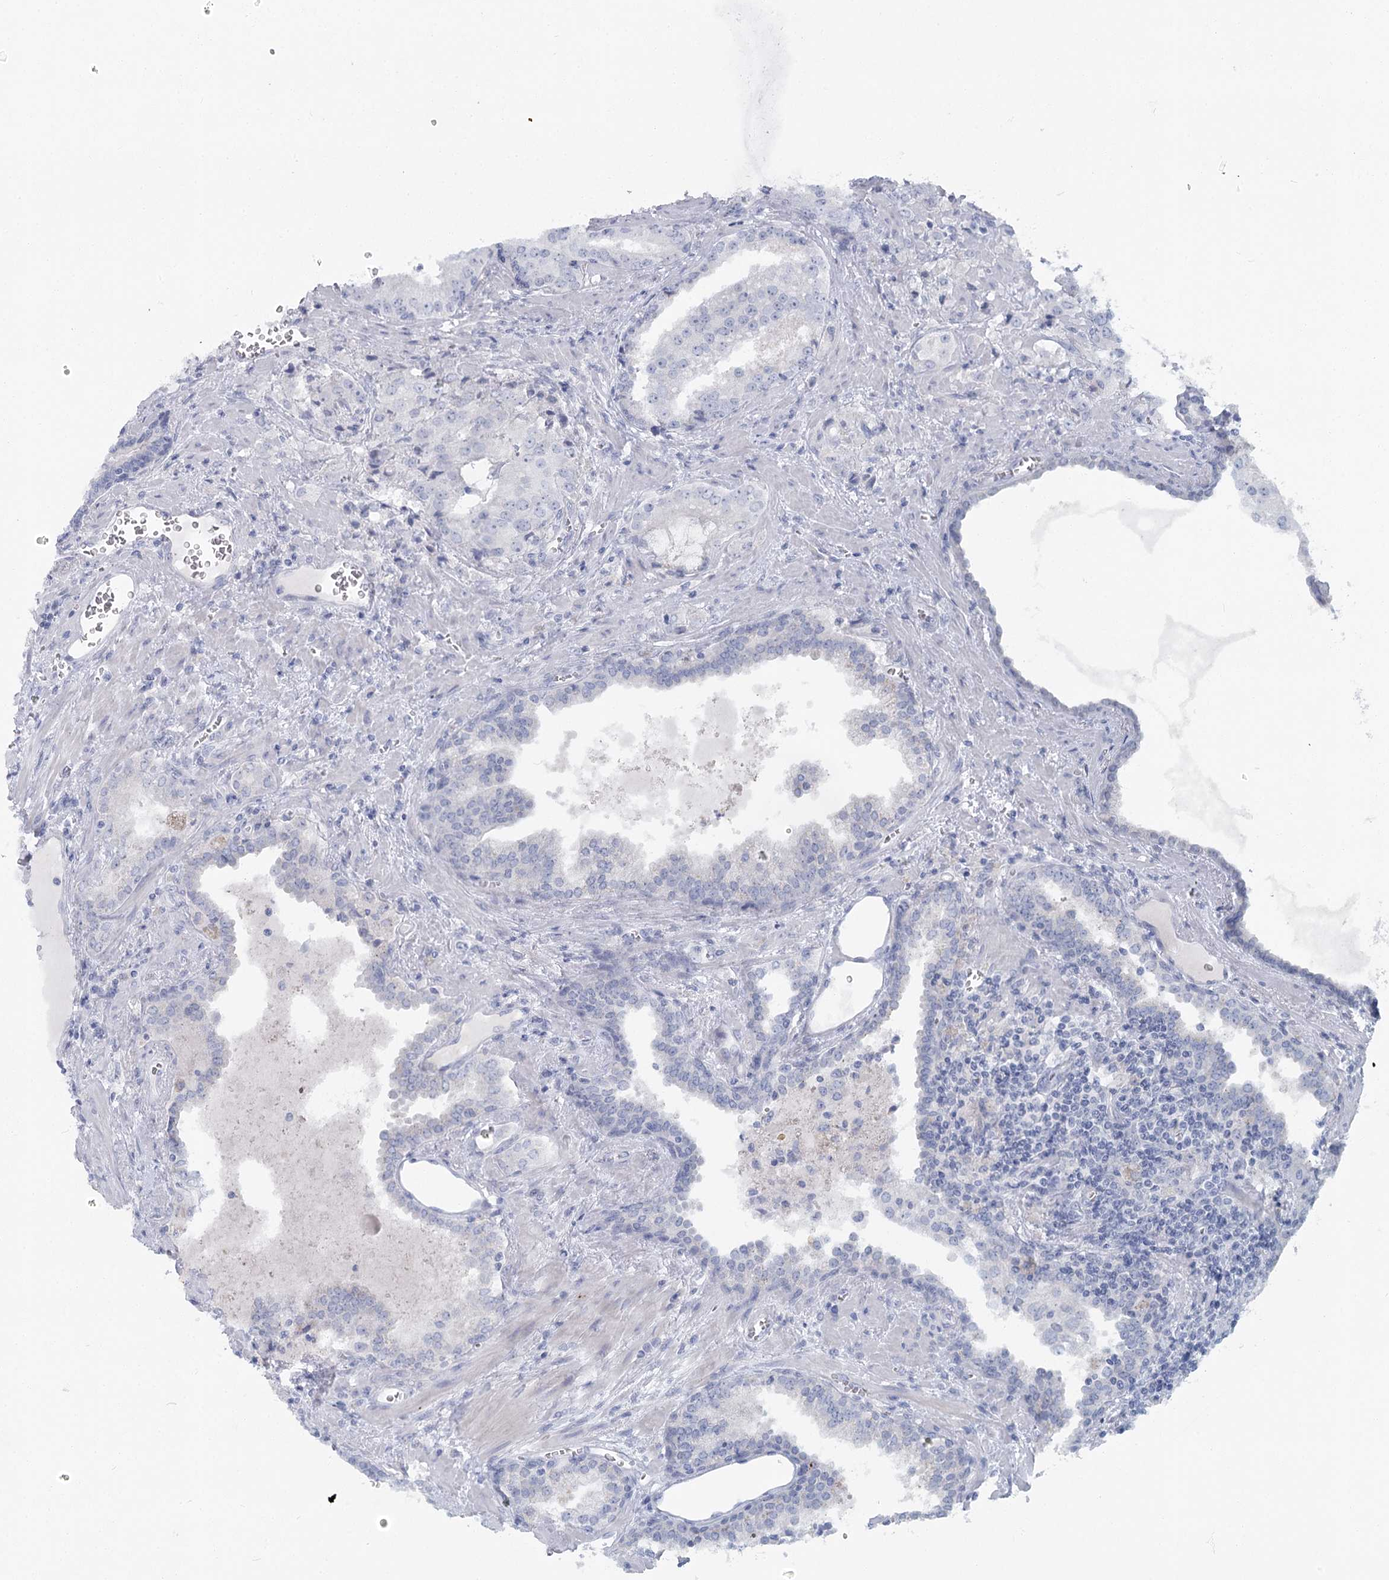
{"staining": {"intensity": "negative", "quantity": "none", "location": "none"}, "tissue": "prostate cancer", "cell_type": "Tumor cells", "image_type": "cancer", "snomed": [{"axis": "morphology", "description": "Adenocarcinoma, High grade"}, {"axis": "topography", "description": "Prostate"}], "caption": "DAB immunohistochemical staining of adenocarcinoma (high-grade) (prostate) shows no significant expression in tumor cells.", "gene": "IFIT5", "patient": {"sex": "male", "age": 68}}